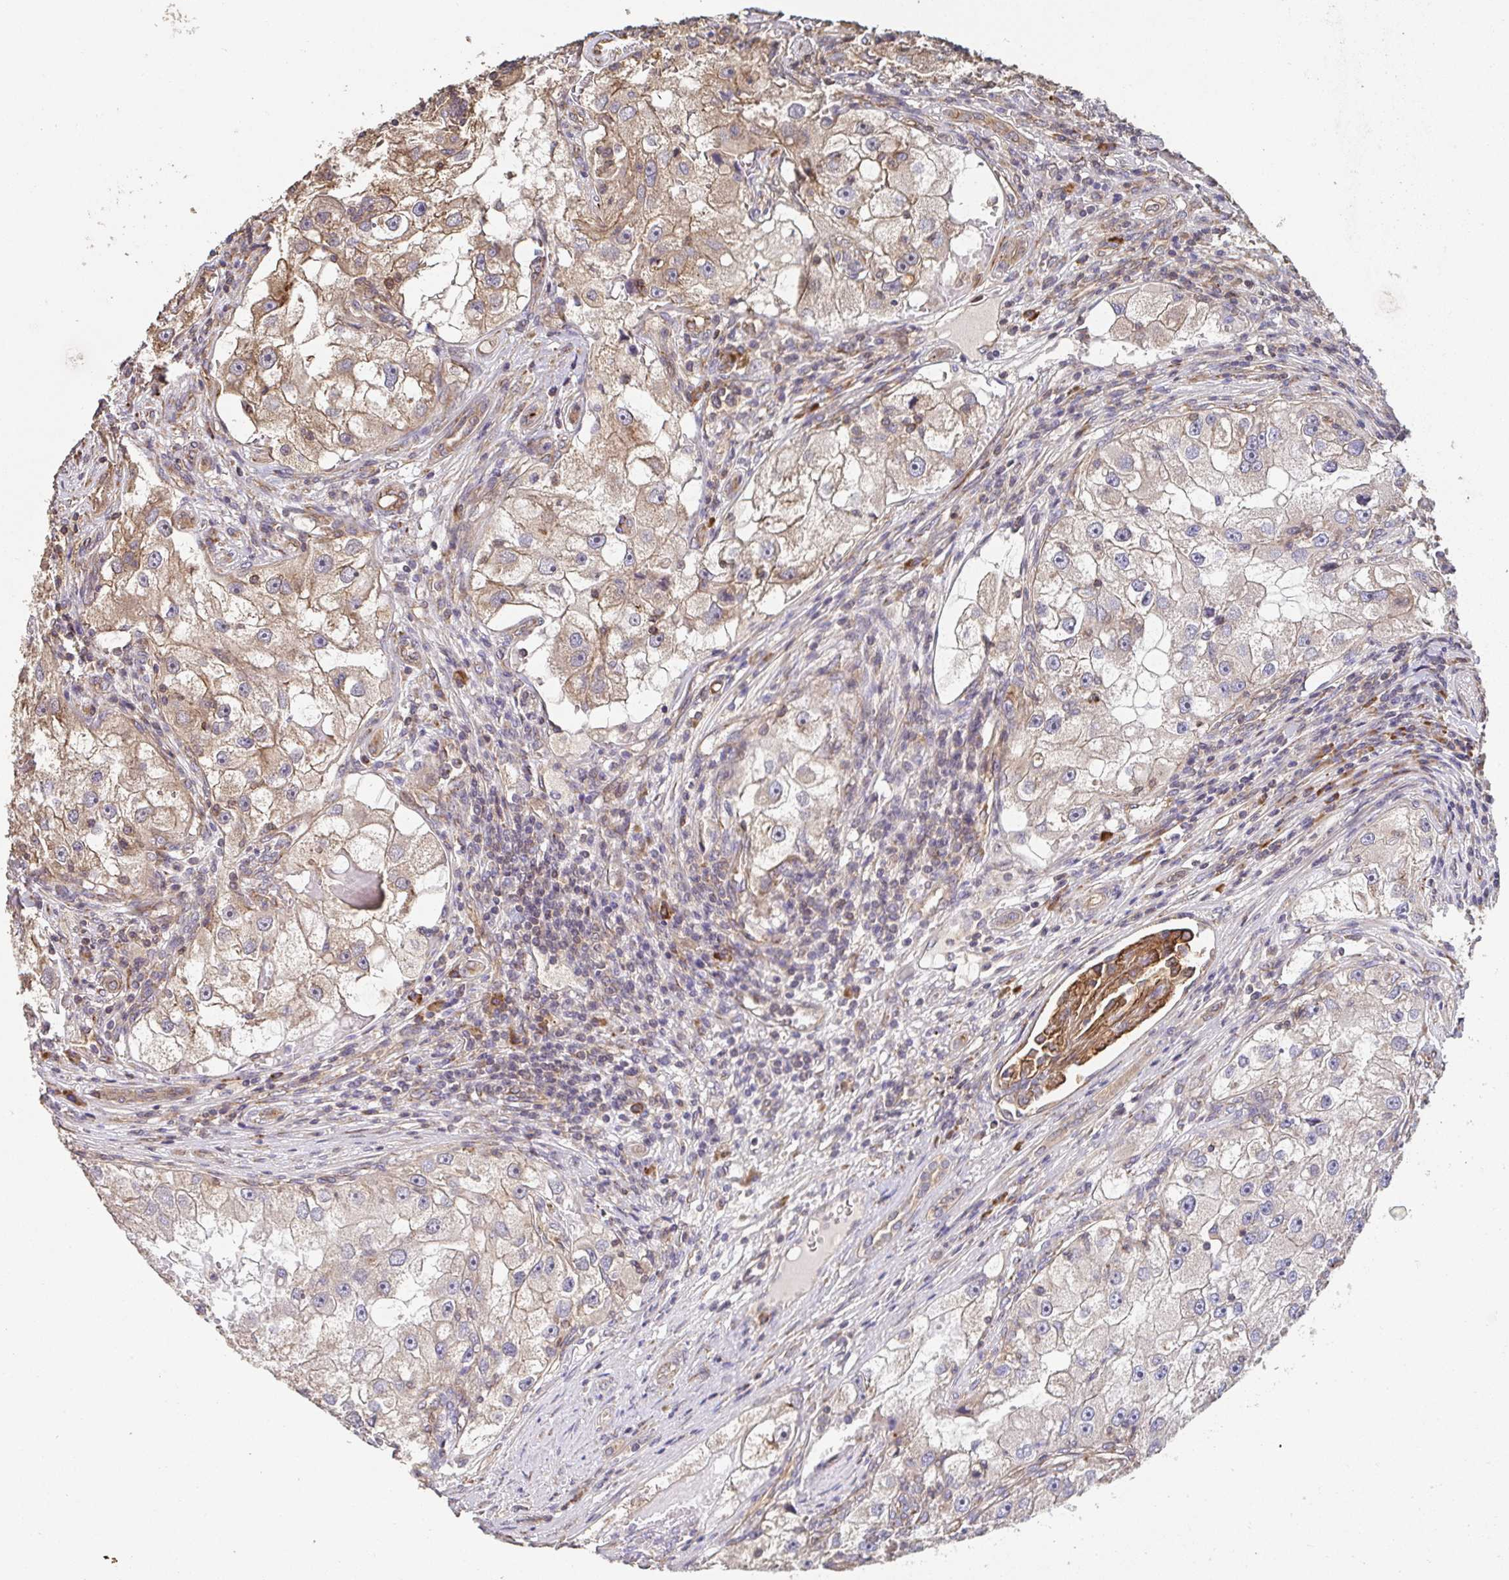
{"staining": {"intensity": "weak", "quantity": "25%-75%", "location": "cytoplasmic/membranous"}, "tissue": "renal cancer", "cell_type": "Tumor cells", "image_type": "cancer", "snomed": [{"axis": "morphology", "description": "Adenocarcinoma, NOS"}, {"axis": "topography", "description": "Kidney"}], "caption": "High-power microscopy captured an immunohistochemistry photomicrograph of adenocarcinoma (renal), revealing weak cytoplasmic/membranous expression in approximately 25%-75% of tumor cells.", "gene": "APBB1", "patient": {"sex": "male", "age": 63}}